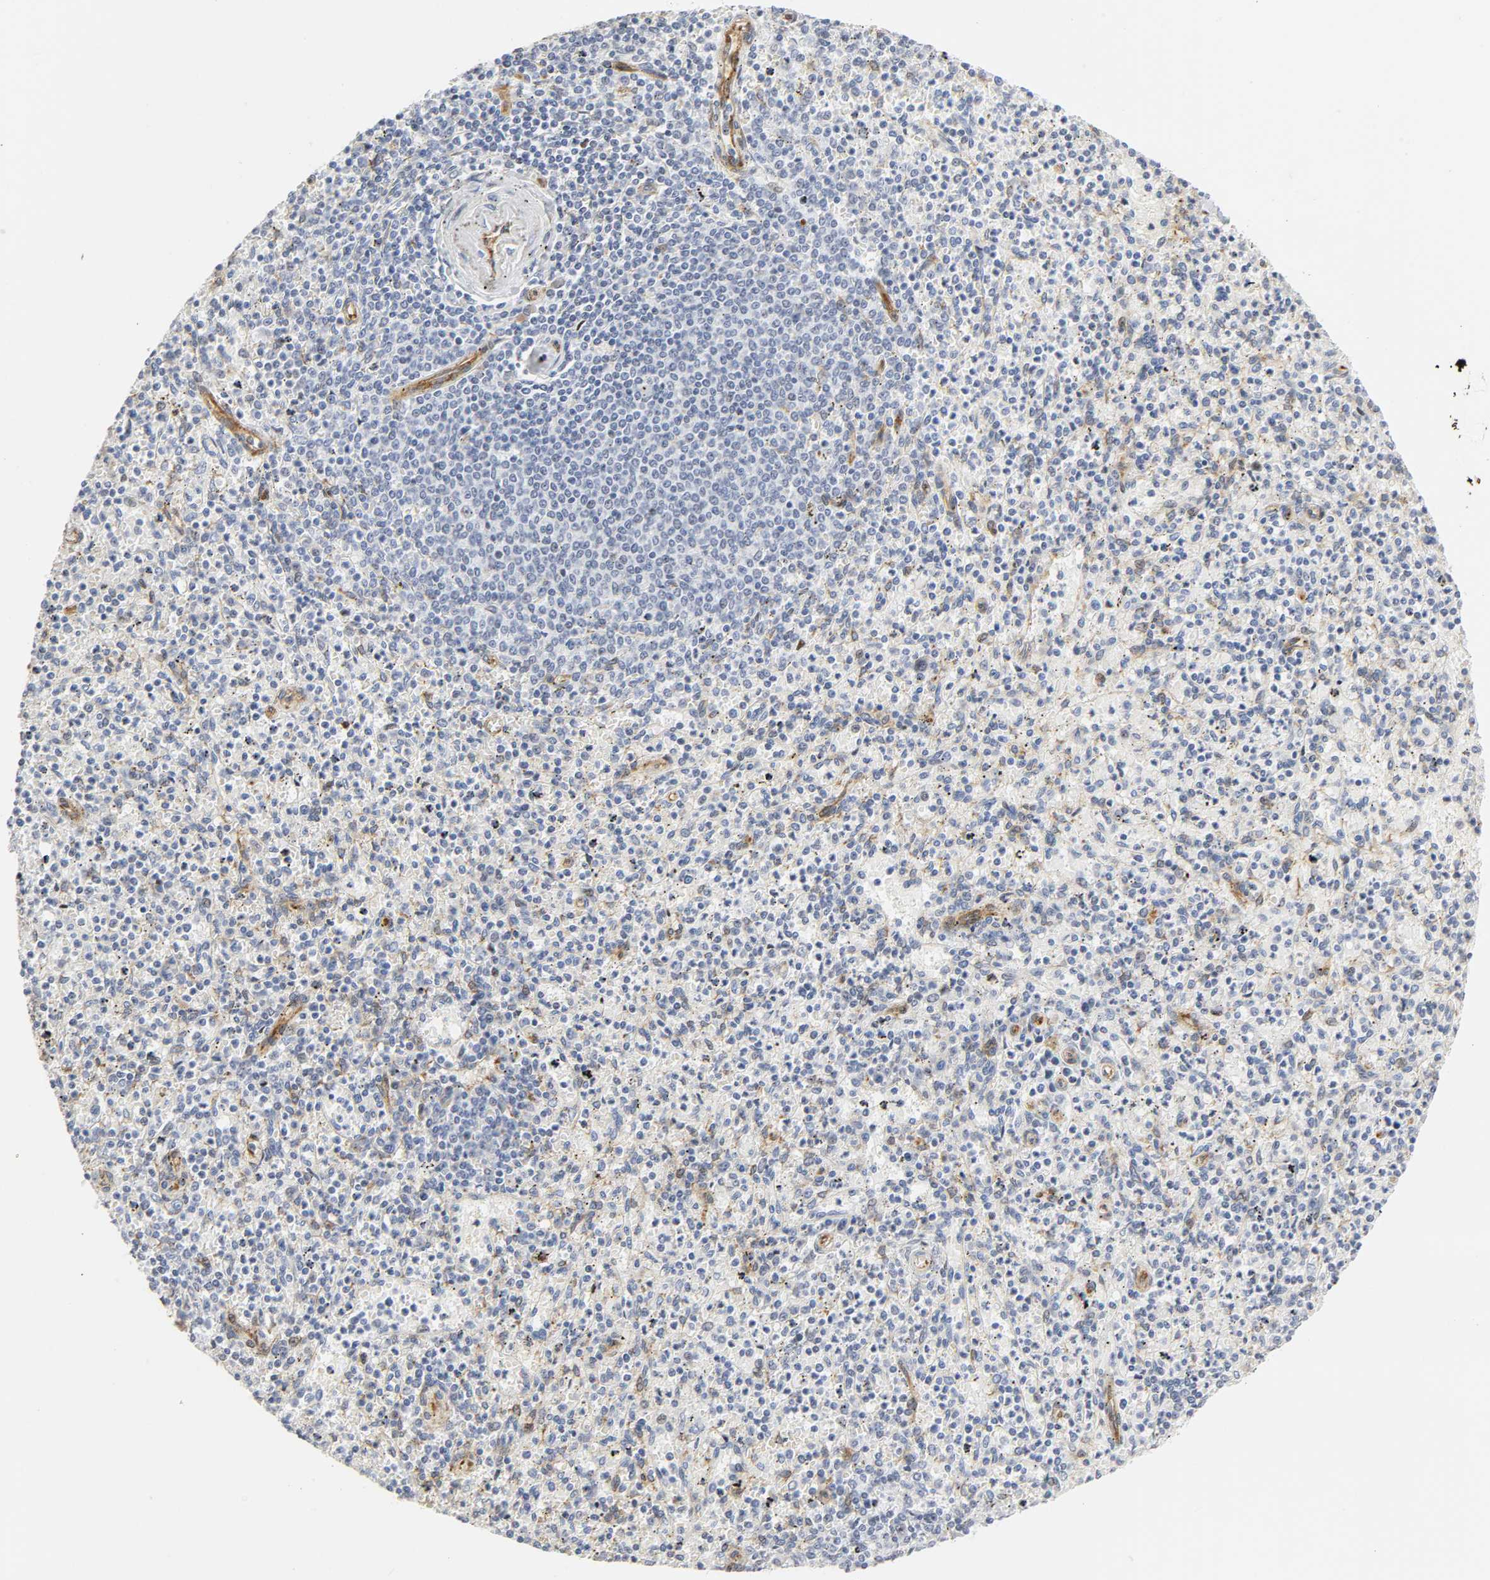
{"staining": {"intensity": "moderate", "quantity": "<25%", "location": "cytoplasmic/membranous"}, "tissue": "spleen", "cell_type": "Cells in red pulp", "image_type": "normal", "snomed": [{"axis": "morphology", "description": "Normal tissue, NOS"}, {"axis": "topography", "description": "Spleen"}], "caption": "The histopathology image demonstrates staining of unremarkable spleen, revealing moderate cytoplasmic/membranous protein staining (brown color) within cells in red pulp.", "gene": "DOCK1", "patient": {"sex": "male", "age": 72}}